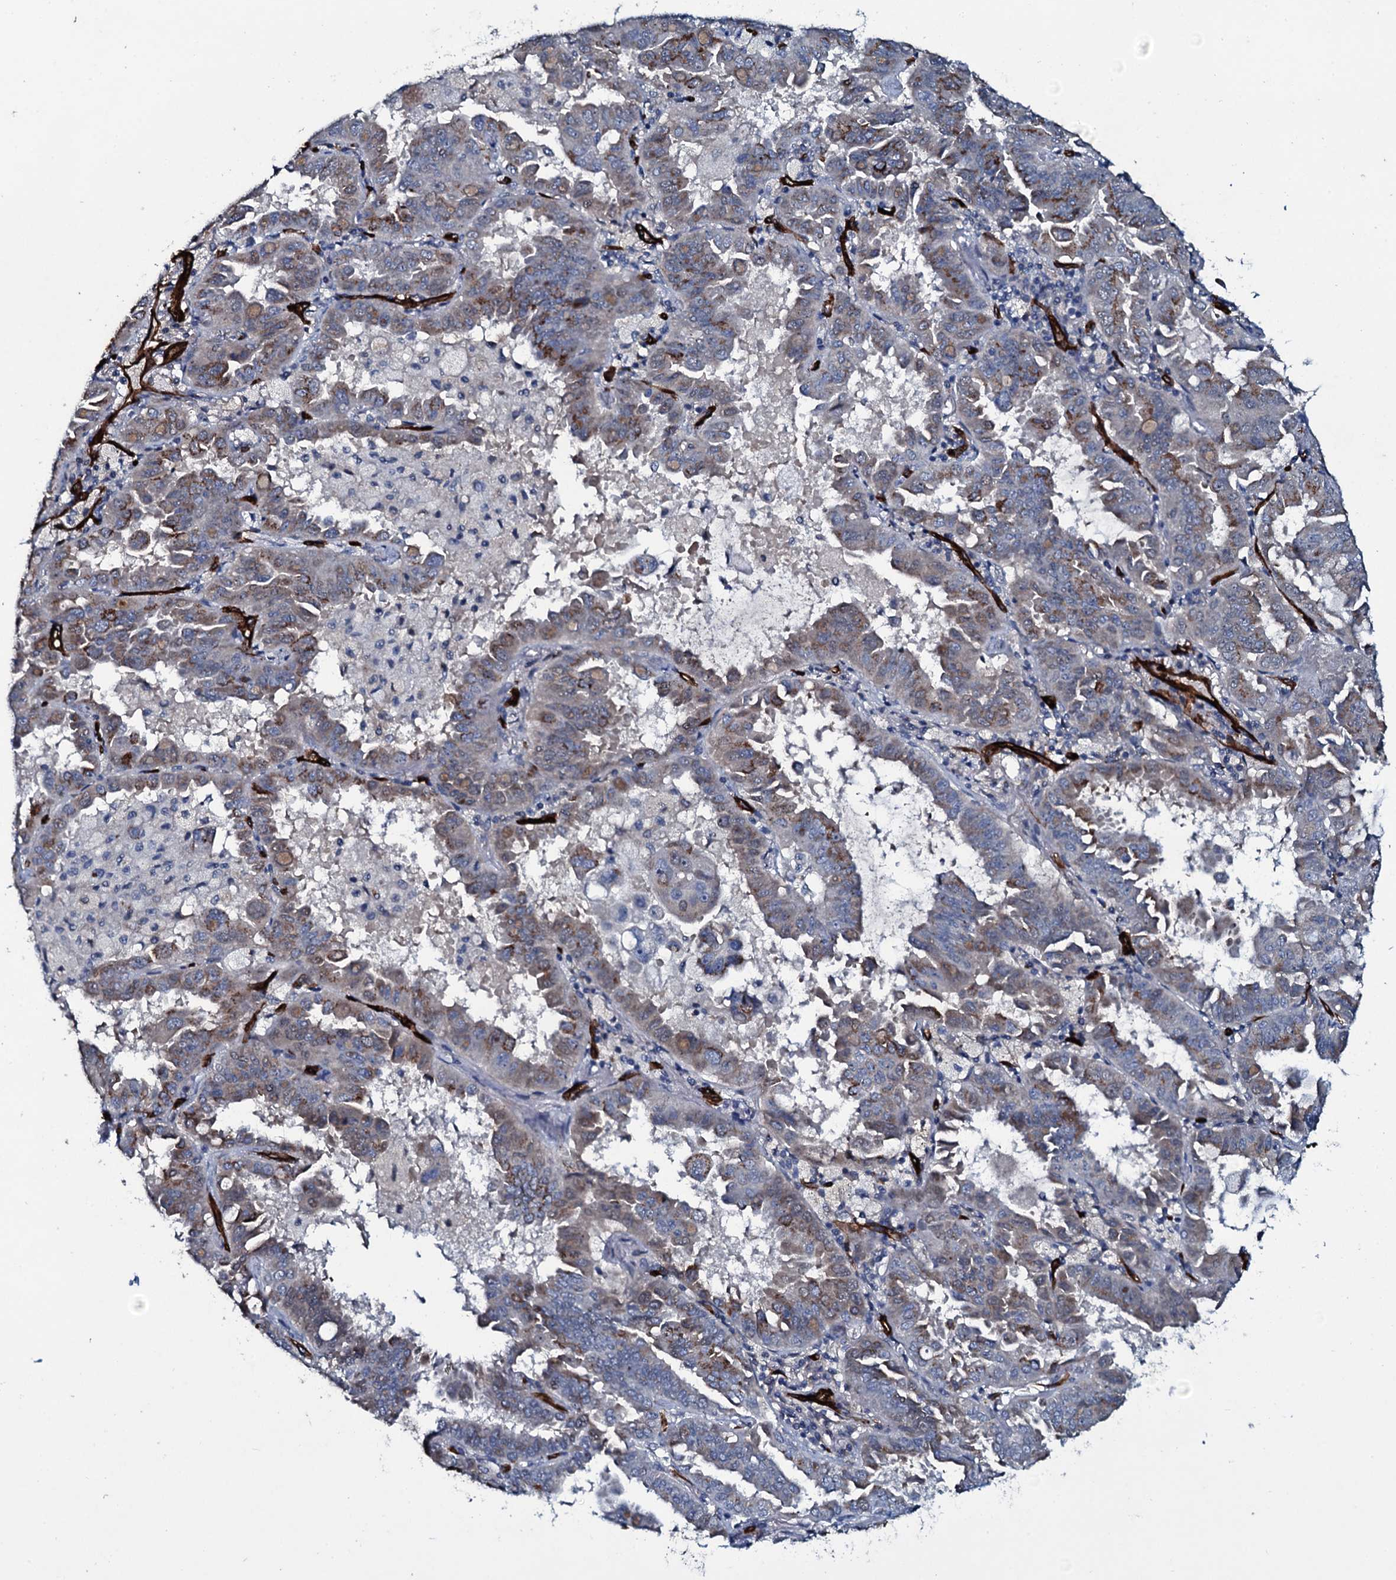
{"staining": {"intensity": "moderate", "quantity": ">75%", "location": "cytoplasmic/membranous"}, "tissue": "lung cancer", "cell_type": "Tumor cells", "image_type": "cancer", "snomed": [{"axis": "morphology", "description": "Adenocarcinoma, NOS"}, {"axis": "topography", "description": "Lung"}], "caption": "Lung cancer (adenocarcinoma) stained for a protein exhibits moderate cytoplasmic/membranous positivity in tumor cells.", "gene": "CLEC14A", "patient": {"sex": "male", "age": 64}}